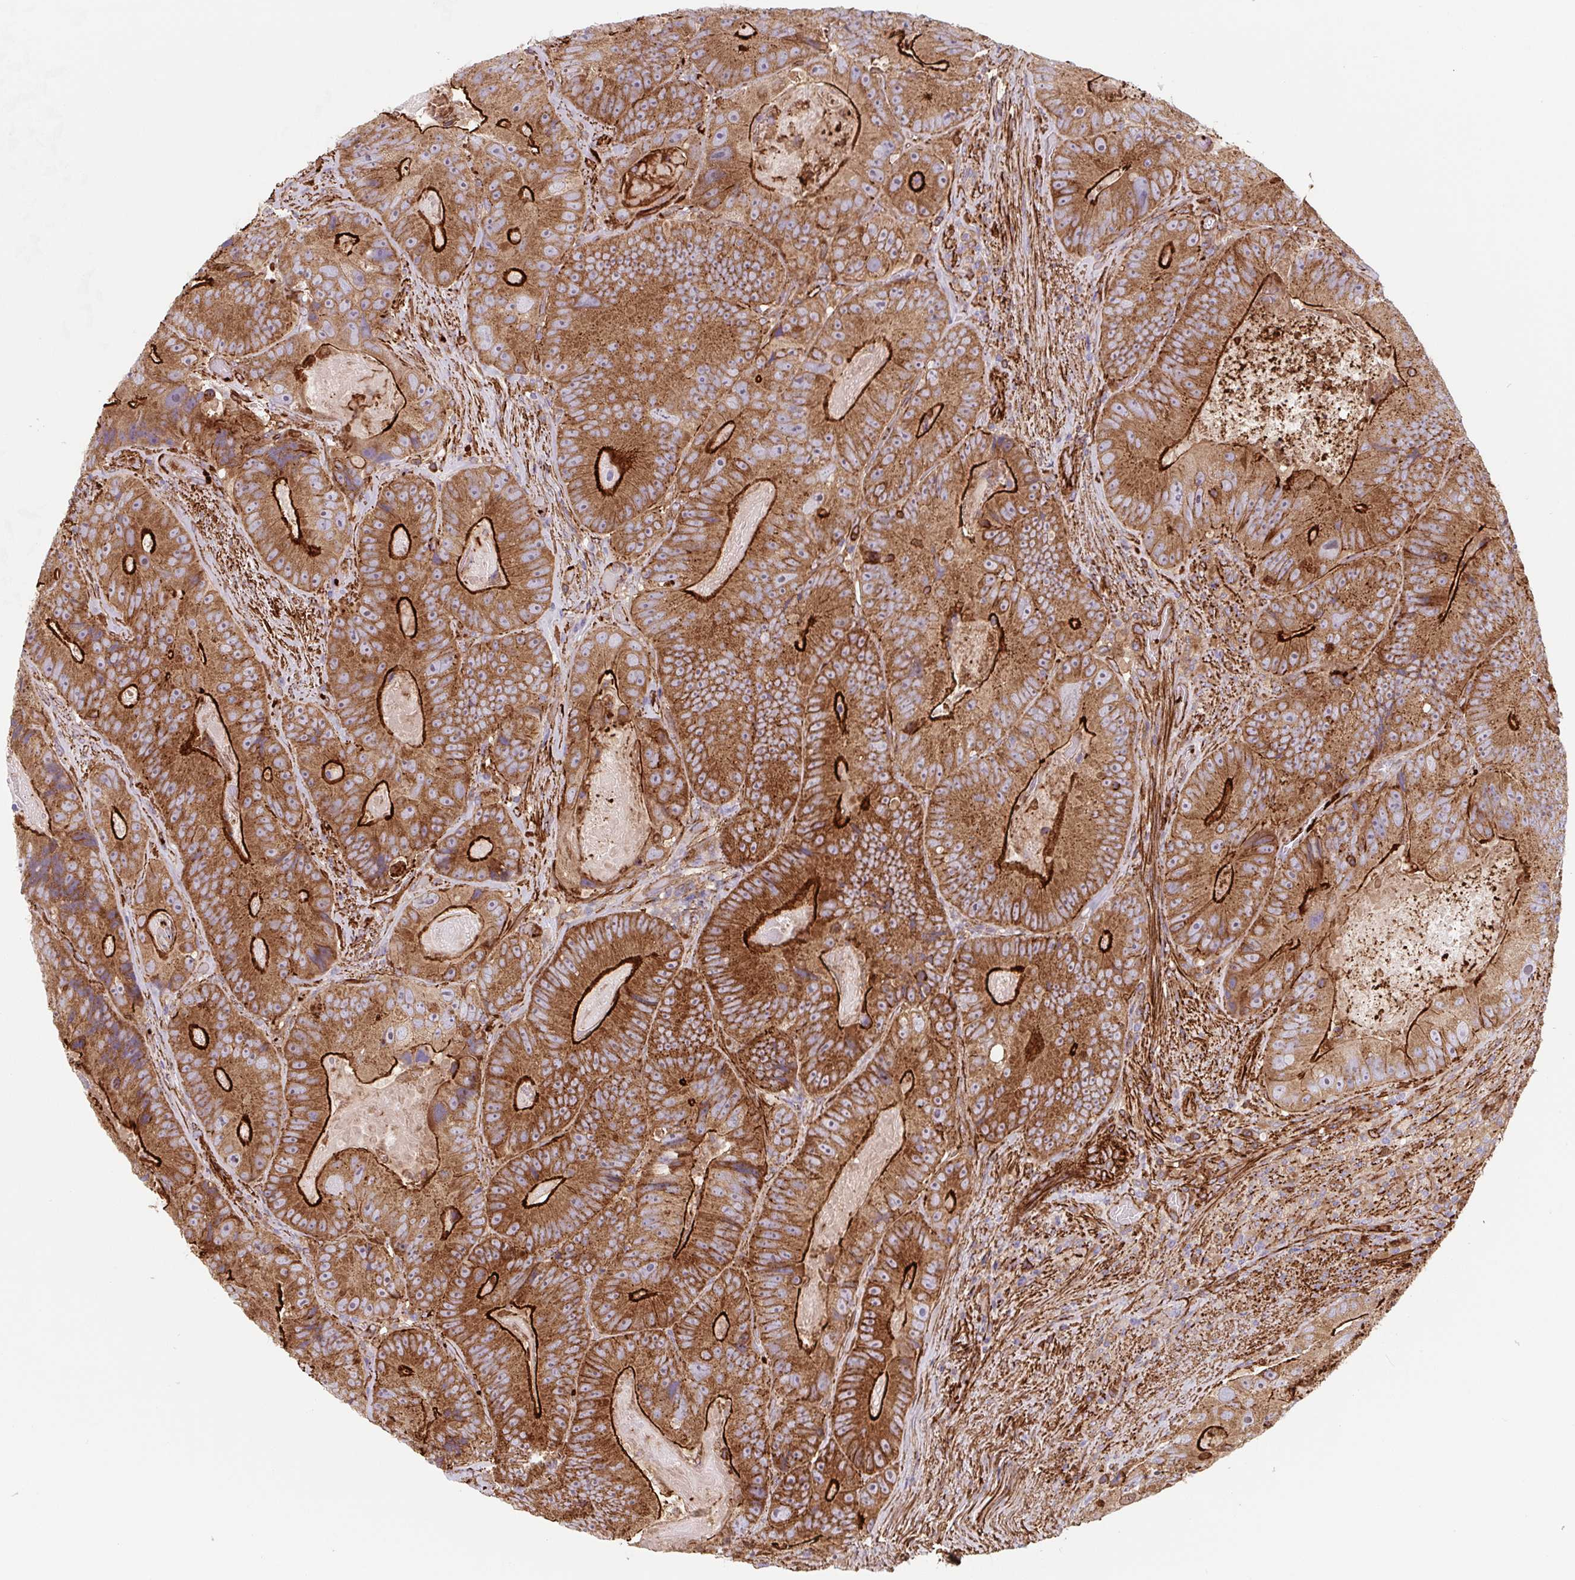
{"staining": {"intensity": "strong", "quantity": ">75%", "location": "cytoplasmic/membranous"}, "tissue": "colorectal cancer", "cell_type": "Tumor cells", "image_type": "cancer", "snomed": [{"axis": "morphology", "description": "Adenocarcinoma, NOS"}, {"axis": "topography", "description": "Colon"}], "caption": "Colorectal cancer (adenocarcinoma) was stained to show a protein in brown. There is high levels of strong cytoplasmic/membranous staining in approximately >75% of tumor cells.", "gene": "DHFR2", "patient": {"sex": "female", "age": 86}}